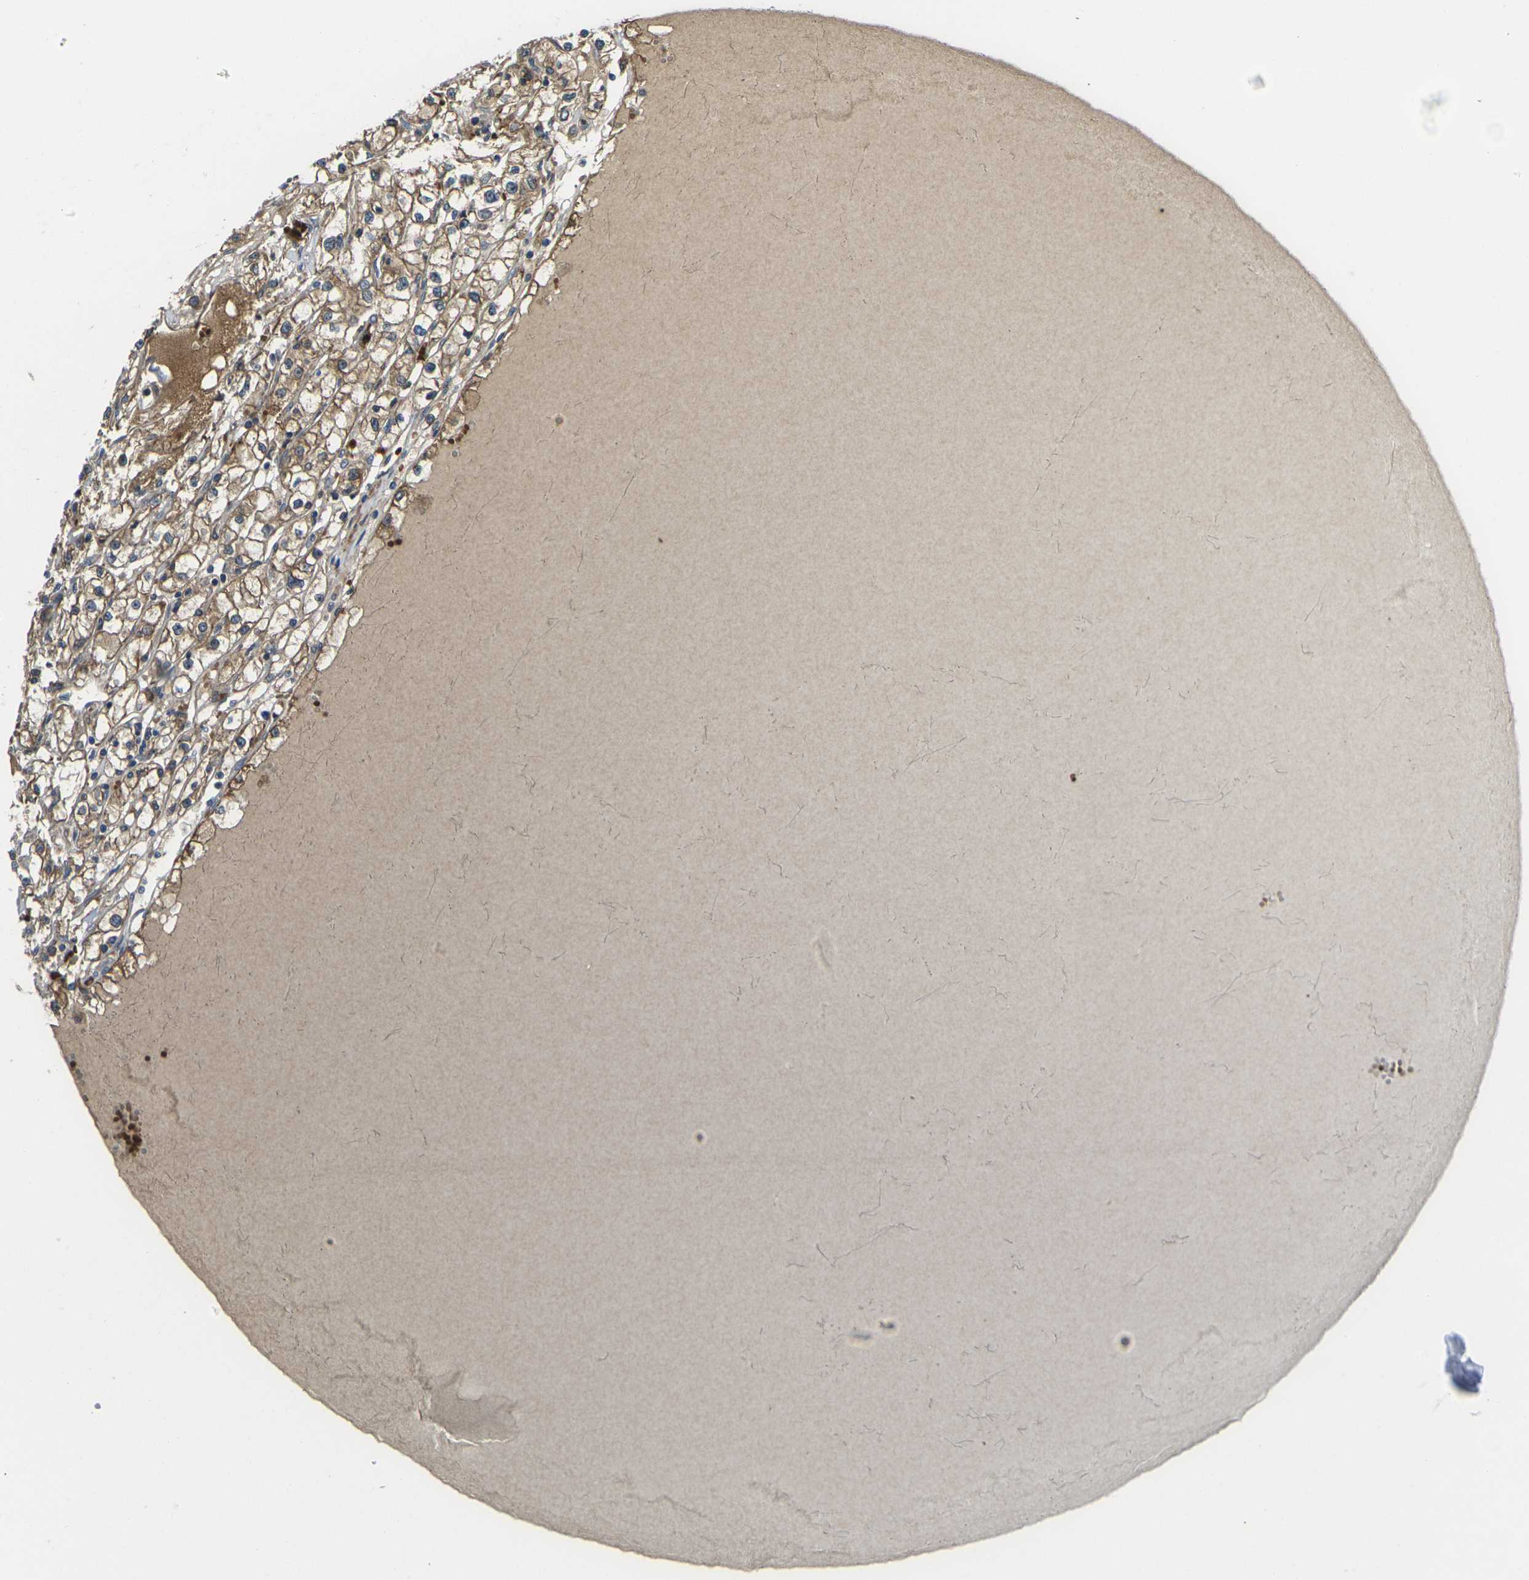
{"staining": {"intensity": "moderate", "quantity": ">75%", "location": "cytoplasmic/membranous"}, "tissue": "renal cancer", "cell_type": "Tumor cells", "image_type": "cancer", "snomed": [{"axis": "morphology", "description": "Adenocarcinoma, NOS"}, {"axis": "topography", "description": "Kidney"}], "caption": "Immunohistochemistry micrograph of human renal adenocarcinoma stained for a protein (brown), which reveals medium levels of moderate cytoplasmic/membranous staining in about >75% of tumor cells.", "gene": "FZD1", "patient": {"sex": "male", "age": 56}}